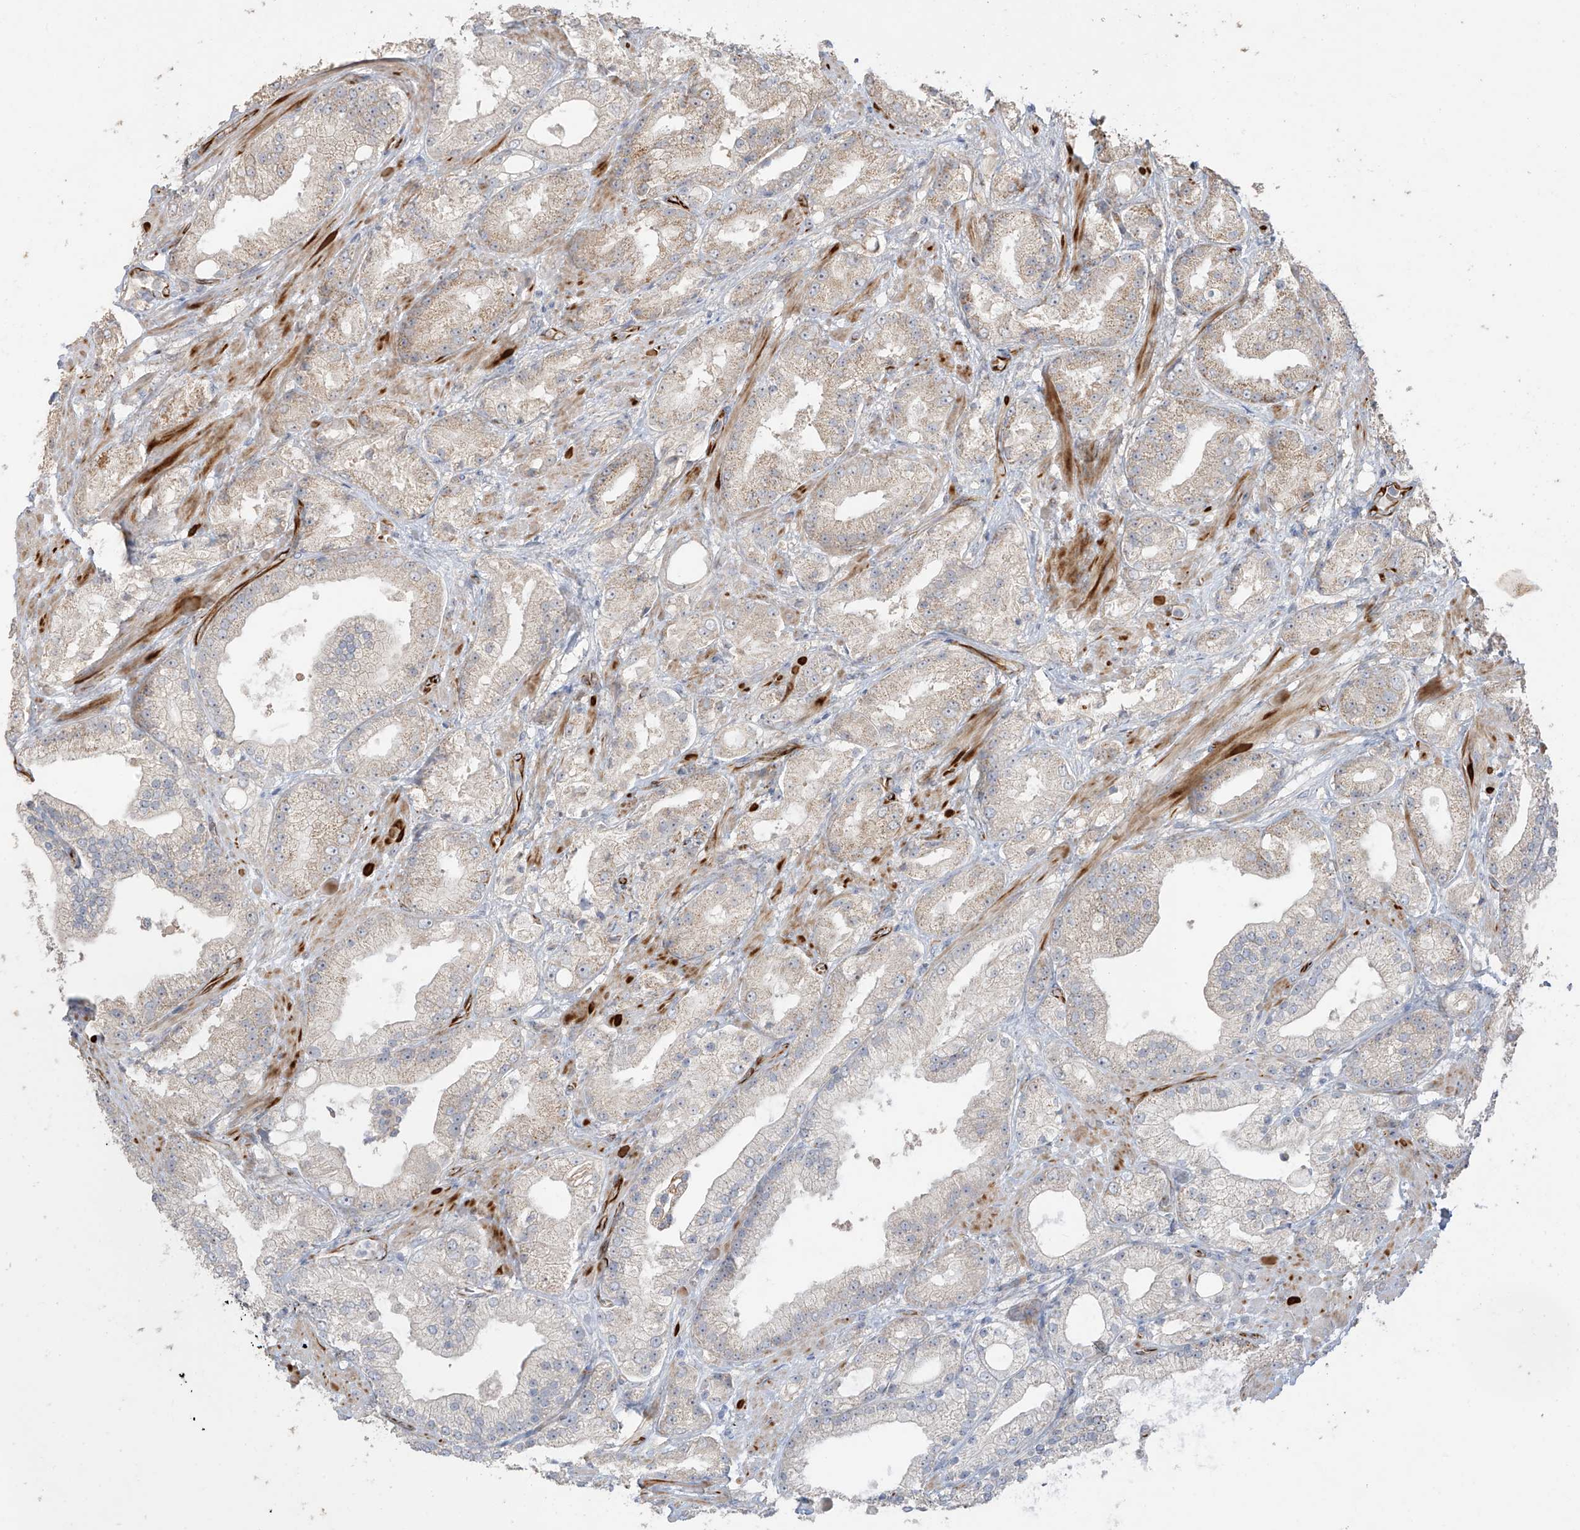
{"staining": {"intensity": "weak", "quantity": "<25%", "location": "cytoplasmic/membranous"}, "tissue": "prostate cancer", "cell_type": "Tumor cells", "image_type": "cancer", "snomed": [{"axis": "morphology", "description": "Adenocarcinoma, Low grade"}, {"axis": "topography", "description": "Prostate"}], "caption": "An IHC image of prostate cancer is shown. There is no staining in tumor cells of prostate cancer.", "gene": "DCDC2", "patient": {"sex": "male", "age": 67}}